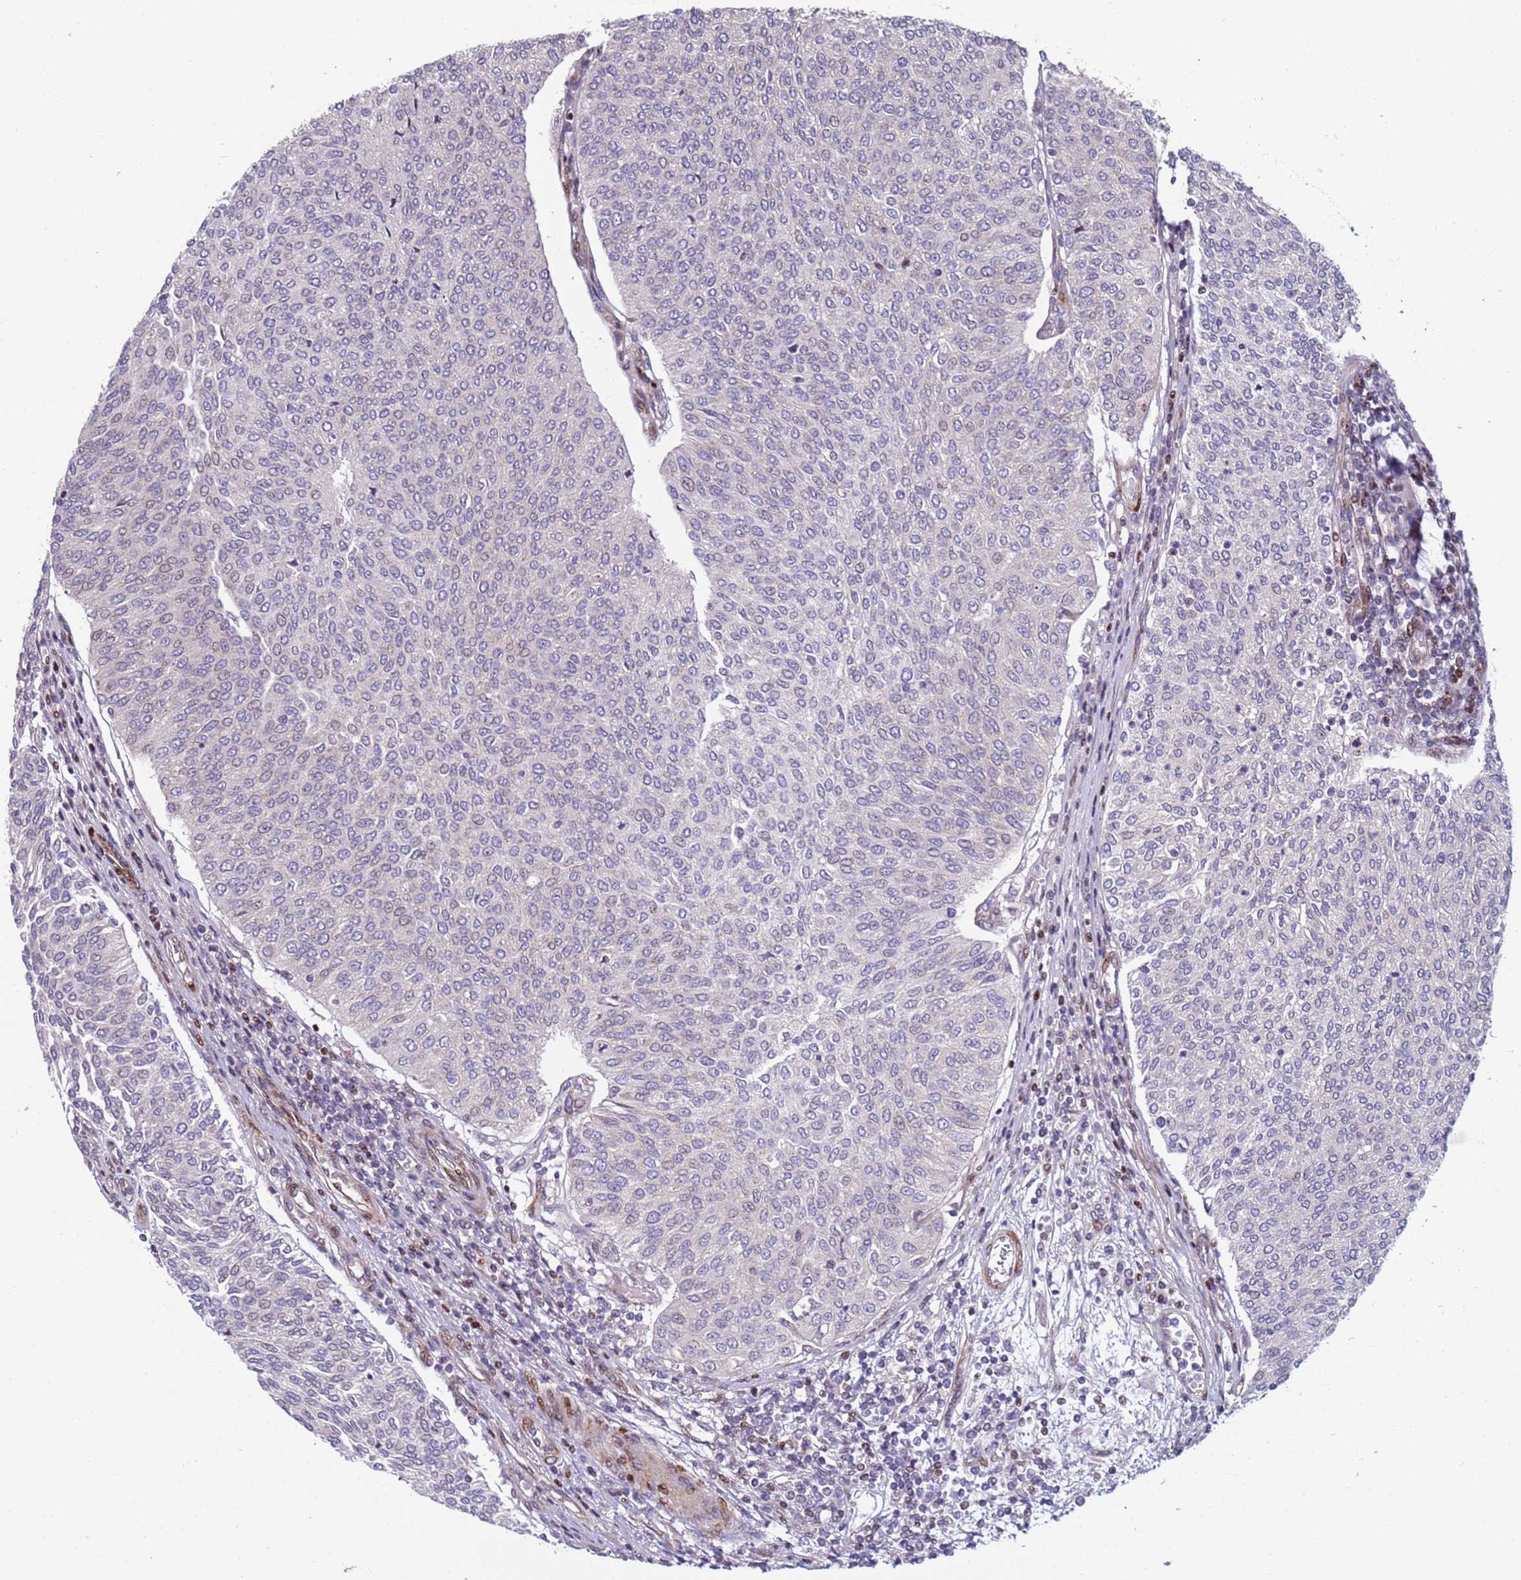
{"staining": {"intensity": "moderate", "quantity": "<25%", "location": "cytoplasmic/membranous,nuclear"}, "tissue": "urothelial cancer", "cell_type": "Tumor cells", "image_type": "cancer", "snomed": [{"axis": "morphology", "description": "Urothelial carcinoma, High grade"}, {"axis": "topography", "description": "Urinary bladder"}], "caption": "Protein analysis of urothelial carcinoma (high-grade) tissue exhibits moderate cytoplasmic/membranous and nuclear positivity in approximately <25% of tumor cells. The staining is performed using DAB brown chromogen to label protein expression. The nuclei are counter-stained blue using hematoxylin.", "gene": "WBP11", "patient": {"sex": "female", "age": 79}}